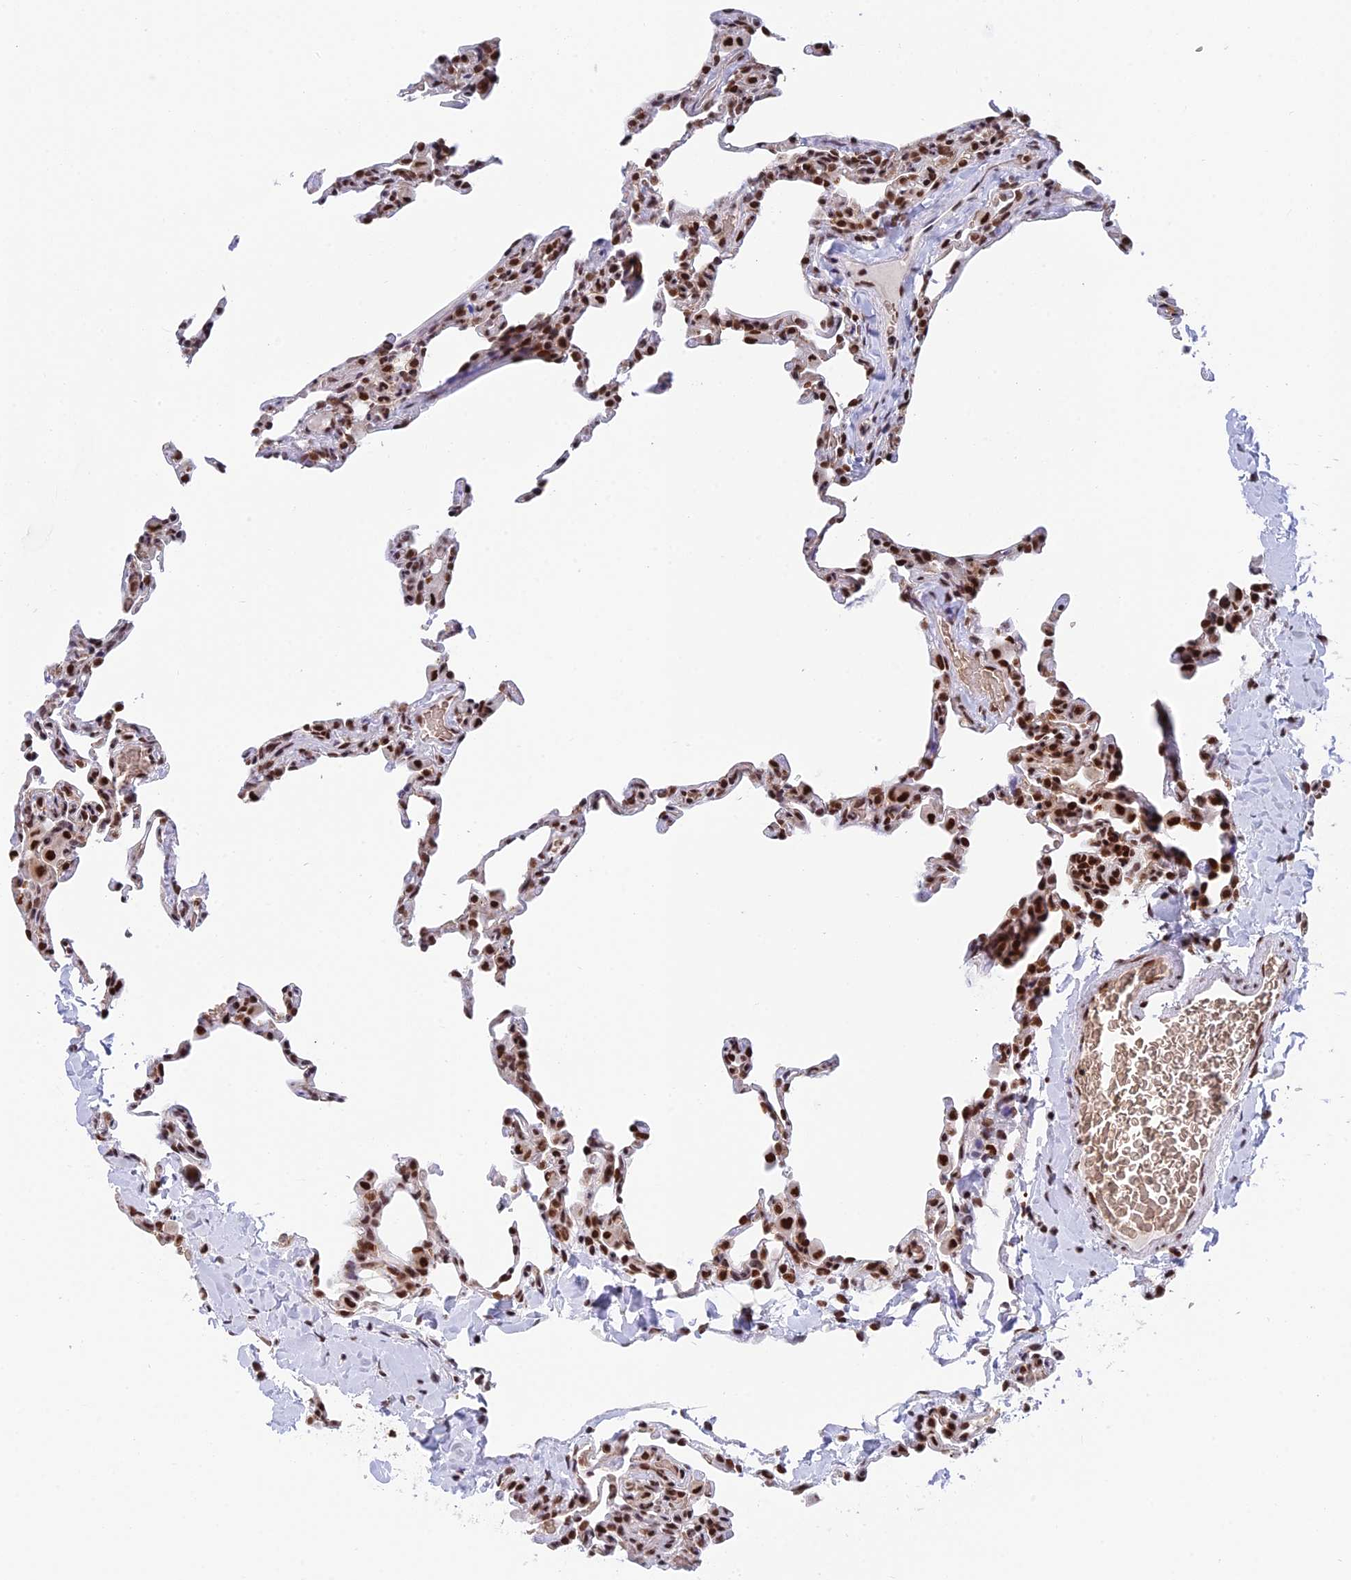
{"staining": {"intensity": "strong", "quantity": "25%-75%", "location": "nuclear"}, "tissue": "lung", "cell_type": "Alveolar cells", "image_type": "normal", "snomed": [{"axis": "morphology", "description": "Normal tissue, NOS"}, {"axis": "topography", "description": "Lung"}], "caption": "IHC staining of normal lung, which exhibits high levels of strong nuclear positivity in approximately 25%-75% of alveolar cells indicating strong nuclear protein staining. The staining was performed using DAB (brown) for protein detection and nuclei were counterstained in hematoxylin (blue).", "gene": "EEF1AKMT3", "patient": {"sex": "male", "age": 20}}